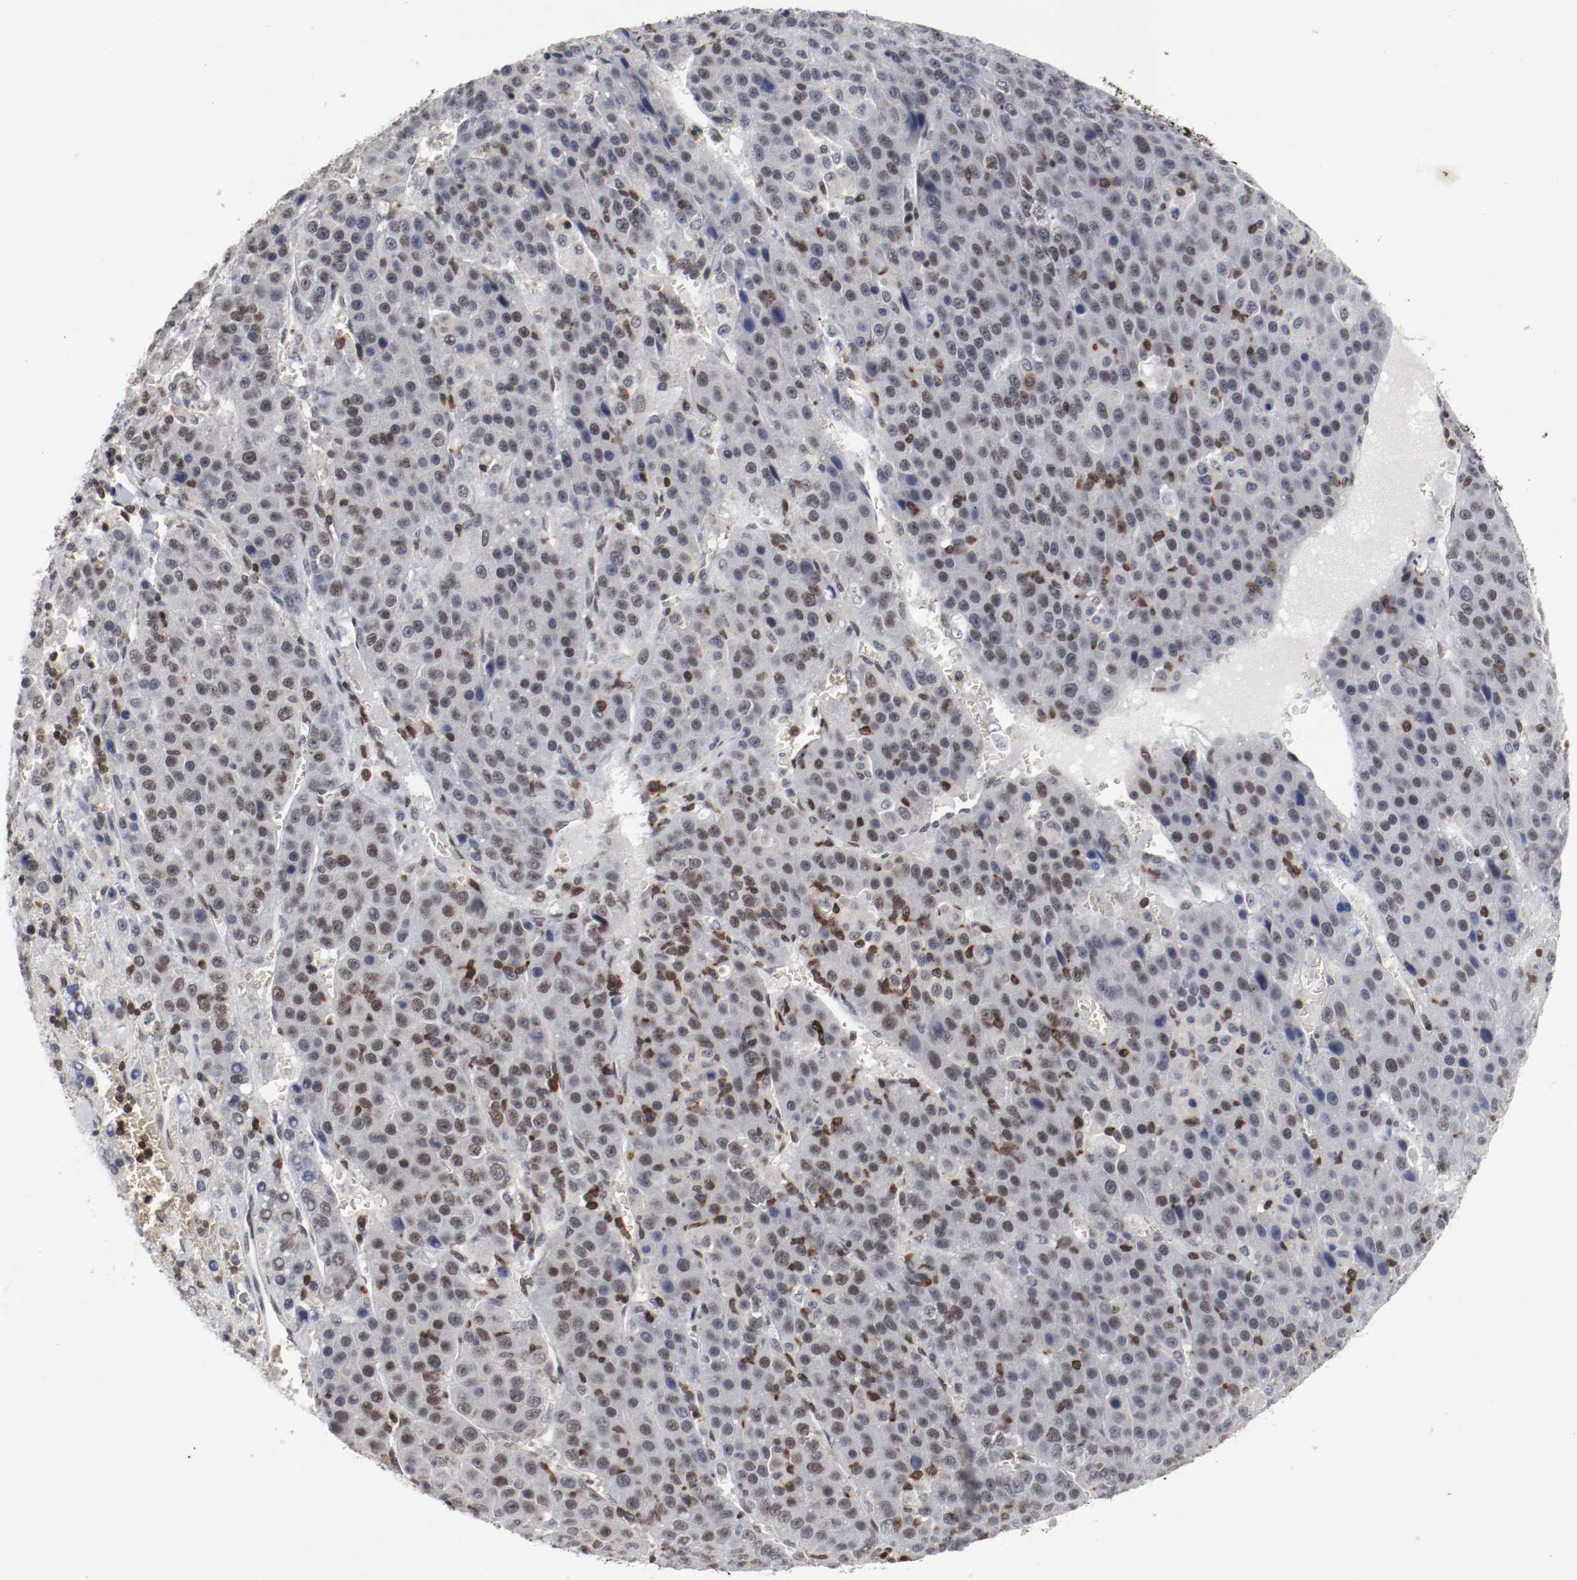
{"staining": {"intensity": "moderate", "quantity": "25%-75%", "location": "nuclear"}, "tissue": "liver cancer", "cell_type": "Tumor cells", "image_type": "cancer", "snomed": [{"axis": "morphology", "description": "Carcinoma, Hepatocellular, NOS"}, {"axis": "topography", "description": "Liver"}], "caption": "Immunohistochemical staining of human hepatocellular carcinoma (liver) displays medium levels of moderate nuclear staining in about 25%-75% of tumor cells.", "gene": "JUND", "patient": {"sex": "female", "age": 53}}